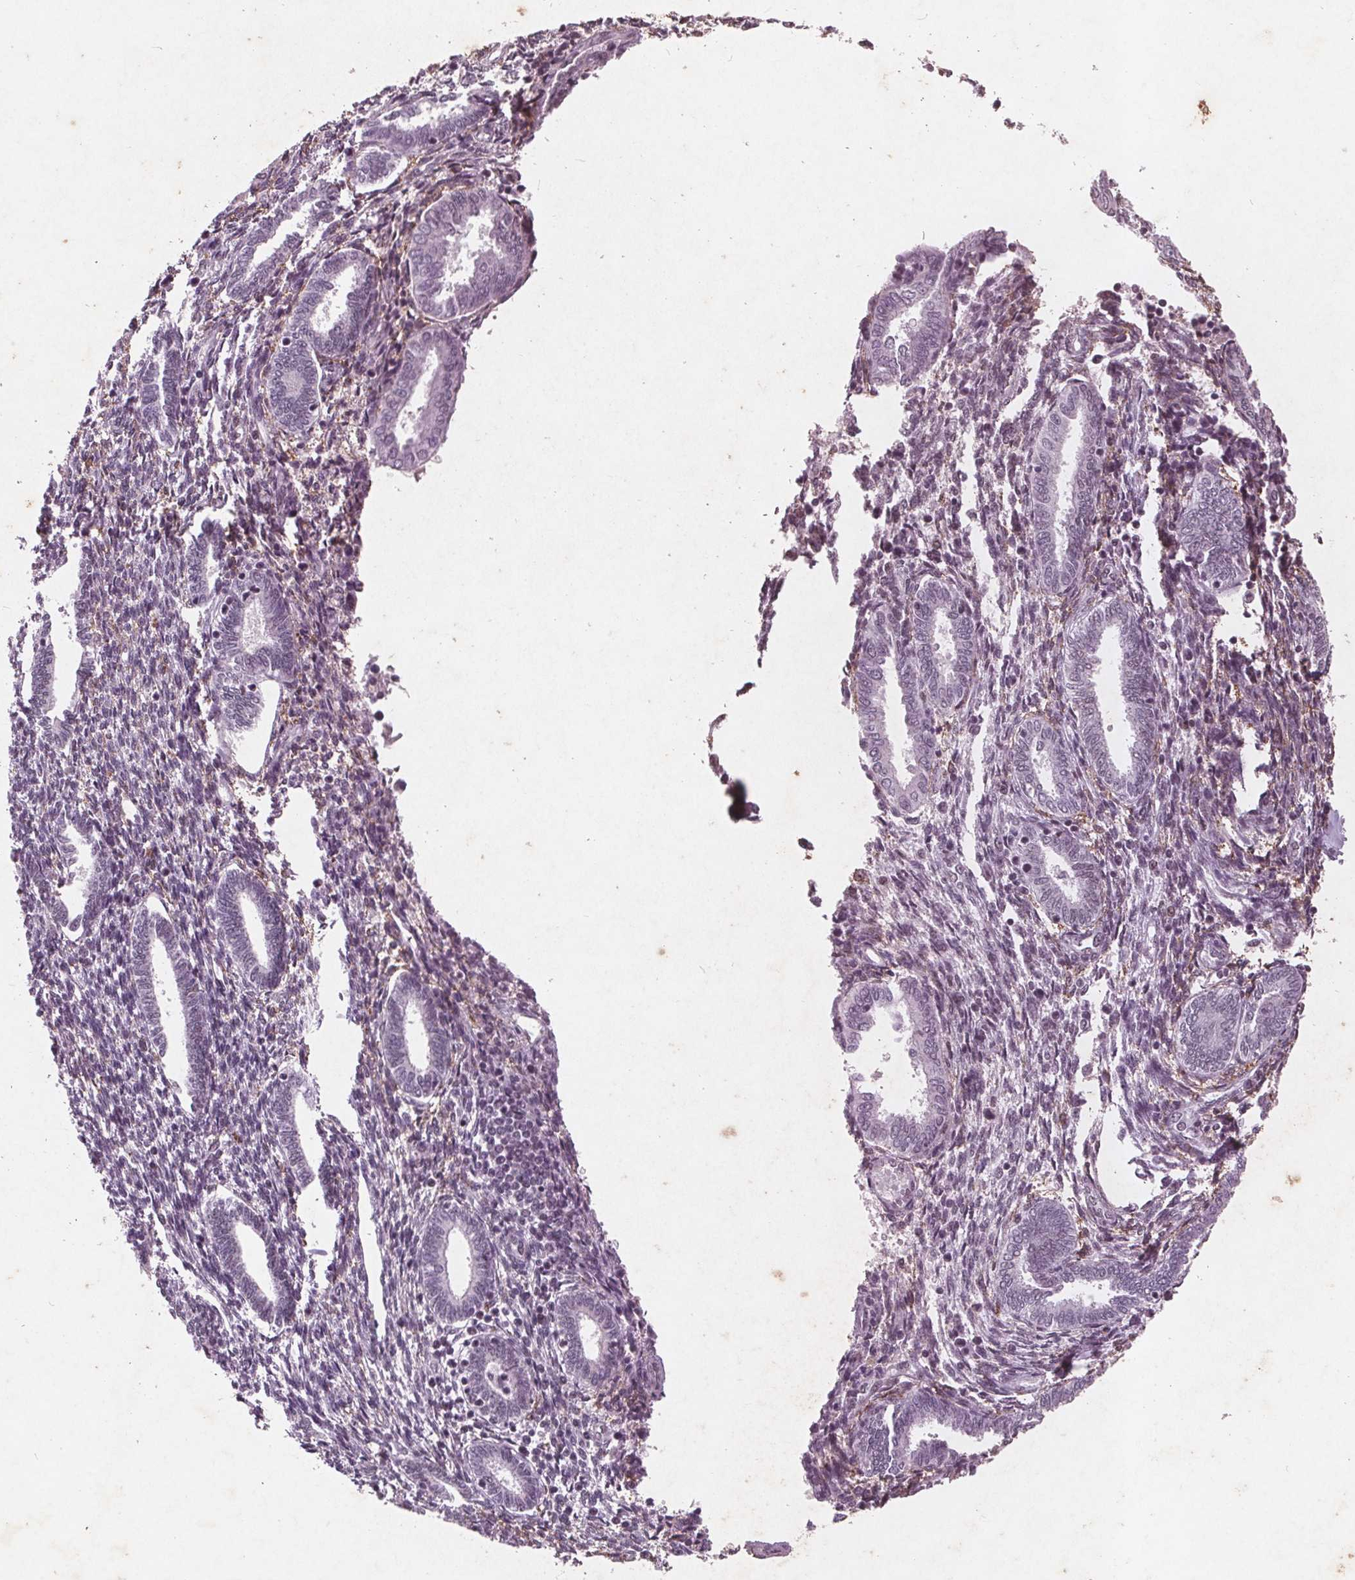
{"staining": {"intensity": "weak", "quantity": "25%-75%", "location": "nuclear"}, "tissue": "endometrium", "cell_type": "Cells in endometrial stroma", "image_type": "normal", "snomed": [{"axis": "morphology", "description": "Normal tissue, NOS"}, {"axis": "topography", "description": "Endometrium"}], "caption": "Endometrium stained for a protein (brown) demonstrates weak nuclear positive expression in about 25%-75% of cells in endometrial stroma.", "gene": "RPS6KA2", "patient": {"sex": "female", "age": 42}}